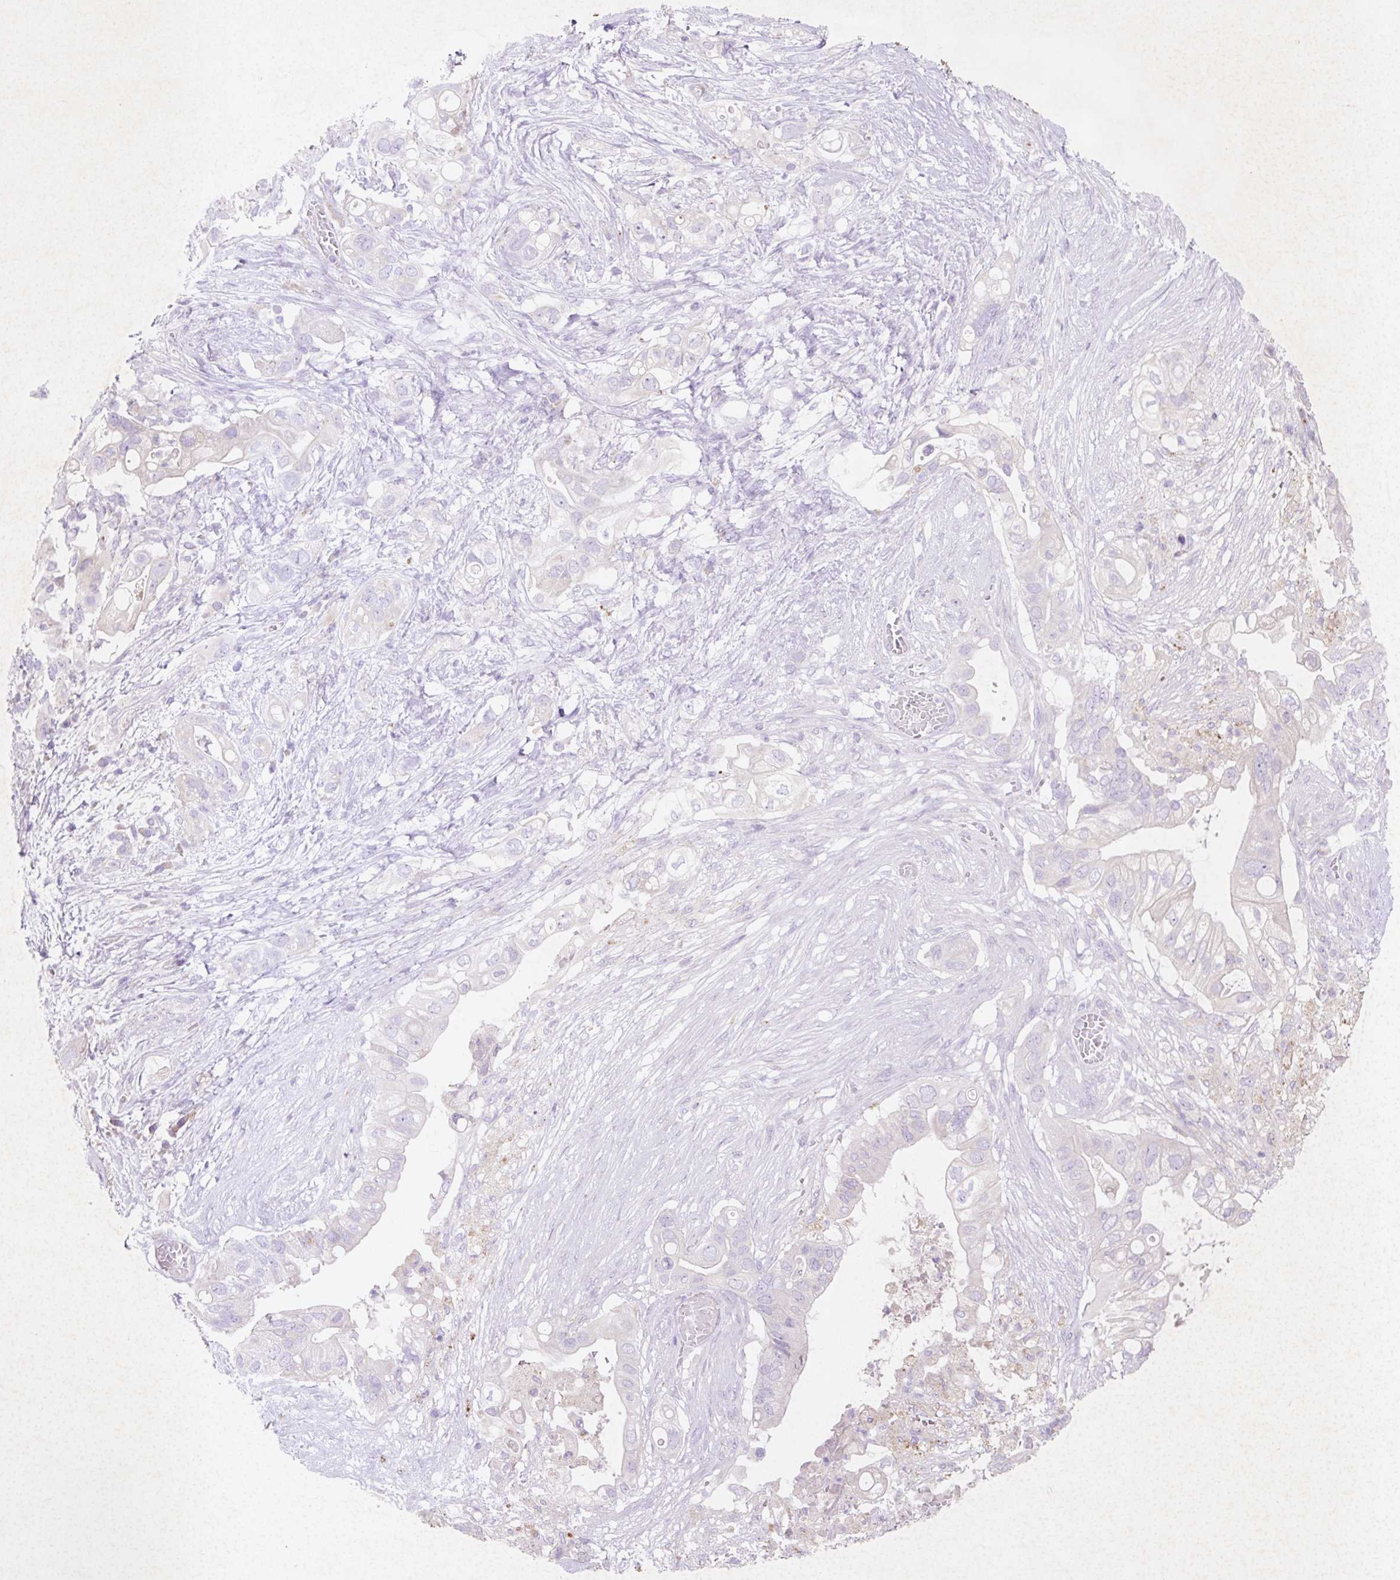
{"staining": {"intensity": "negative", "quantity": "none", "location": "none"}, "tissue": "pancreatic cancer", "cell_type": "Tumor cells", "image_type": "cancer", "snomed": [{"axis": "morphology", "description": "Adenocarcinoma, NOS"}, {"axis": "topography", "description": "Pancreas"}], "caption": "The histopathology image demonstrates no staining of tumor cells in adenocarcinoma (pancreatic).", "gene": "HEXA", "patient": {"sex": "female", "age": 72}}